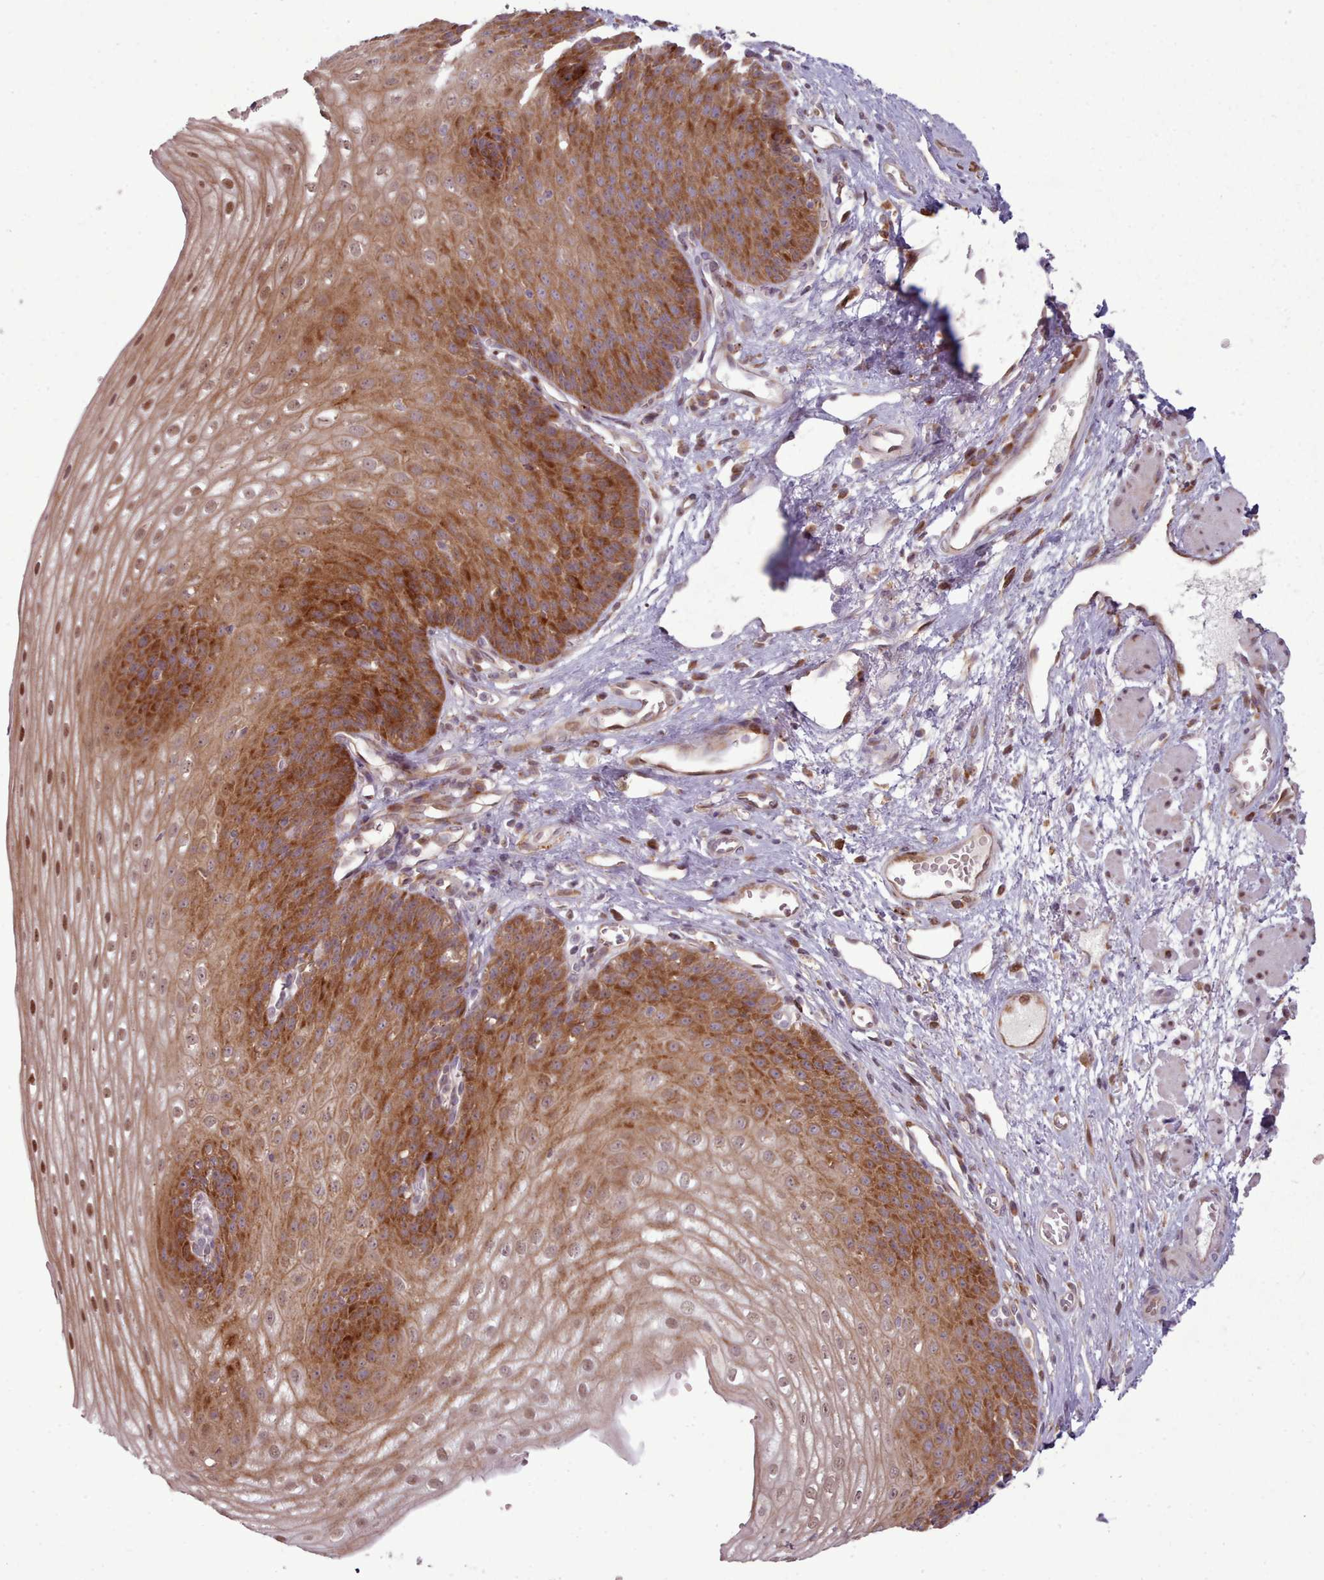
{"staining": {"intensity": "moderate", "quantity": ">75%", "location": "cytoplasmic/membranous,nuclear"}, "tissue": "esophagus", "cell_type": "Squamous epithelial cells", "image_type": "normal", "snomed": [{"axis": "morphology", "description": "Normal tissue, NOS"}, {"axis": "topography", "description": "Esophagus"}], "caption": "An image of esophagus stained for a protein exhibits moderate cytoplasmic/membranous,nuclear brown staining in squamous epithelial cells. The protein of interest is shown in brown color, while the nuclei are stained blue.", "gene": "LGALS9B", "patient": {"sex": "male", "age": 71}}